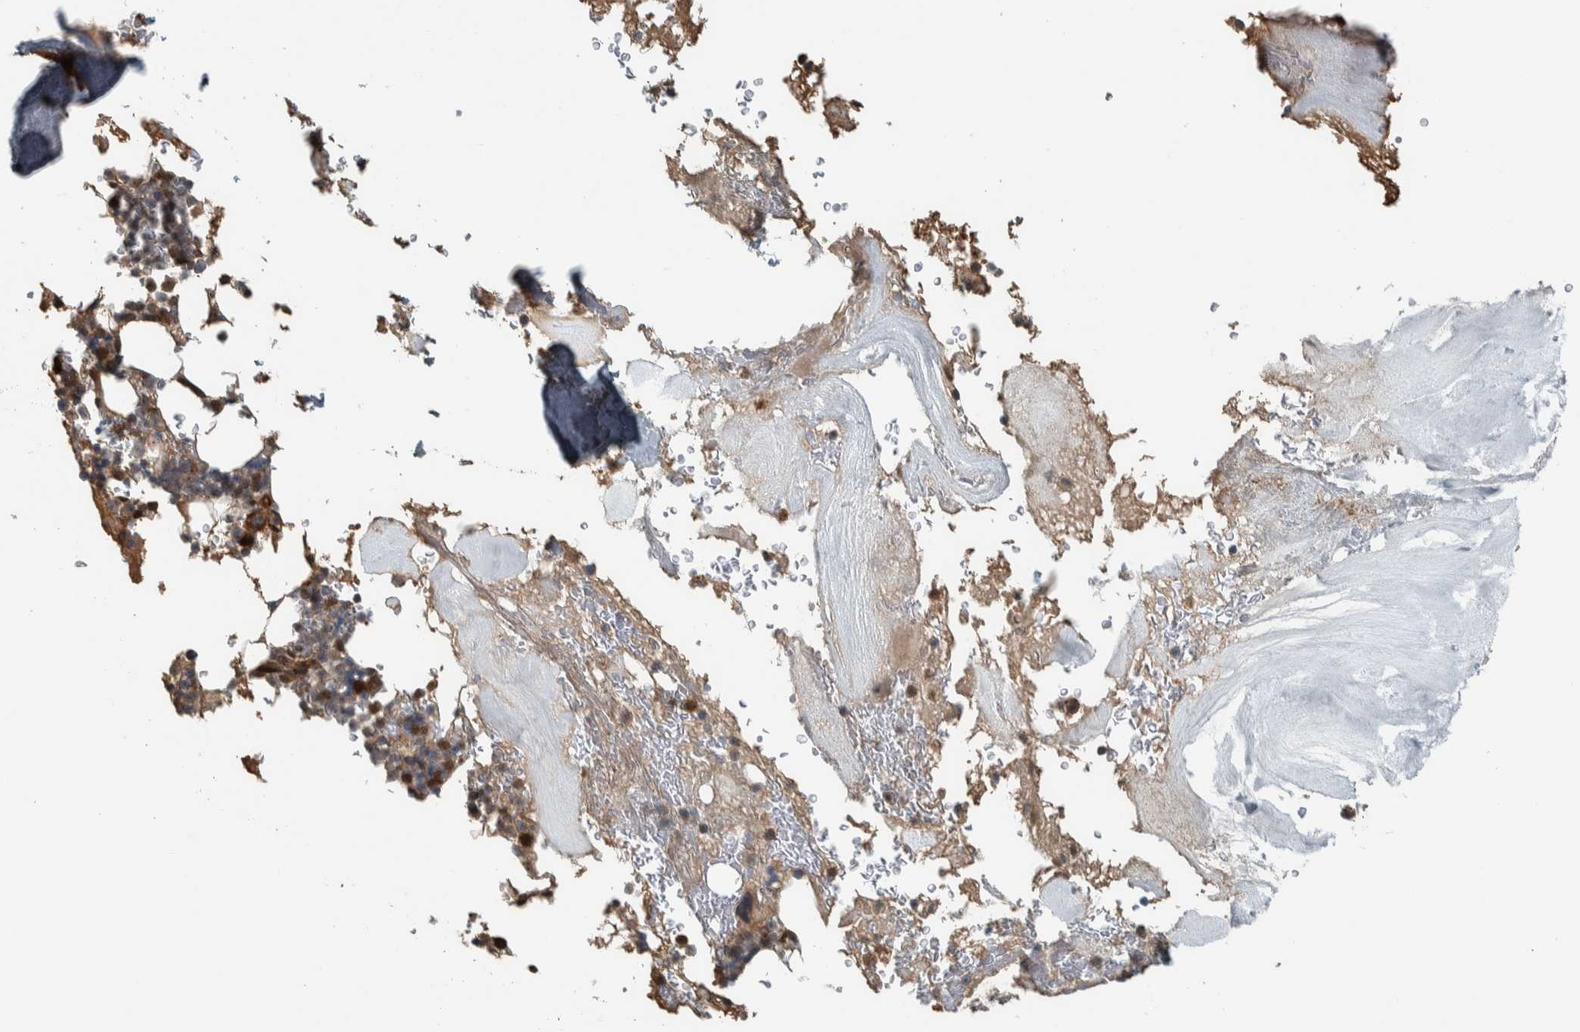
{"staining": {"intensity": "moderate", "quantity": "25%-75%", "location": "cytoplasmic/membranous,nuclear"}, "tissue": "bone marrow", "cell_type": "Hematopoietic cells", "image_type": "normal", "snomed": [{"axis": "morphology", "description": "Normal tissue, NOS"}, {"axis": "topography", "description": "Bone marrow"}], "caption": "Moderate cytoplasmic/membranous,nuclear protein positivity is present in about 25%-75% of hematopoietic cells in bone marrow. (DAB (3,3'-diaminobenzidine) IHC, brown staining for protein, blue staining for nuclei).", "gene": "XPO5", "patient": {"sex": "female", "age": 81}}